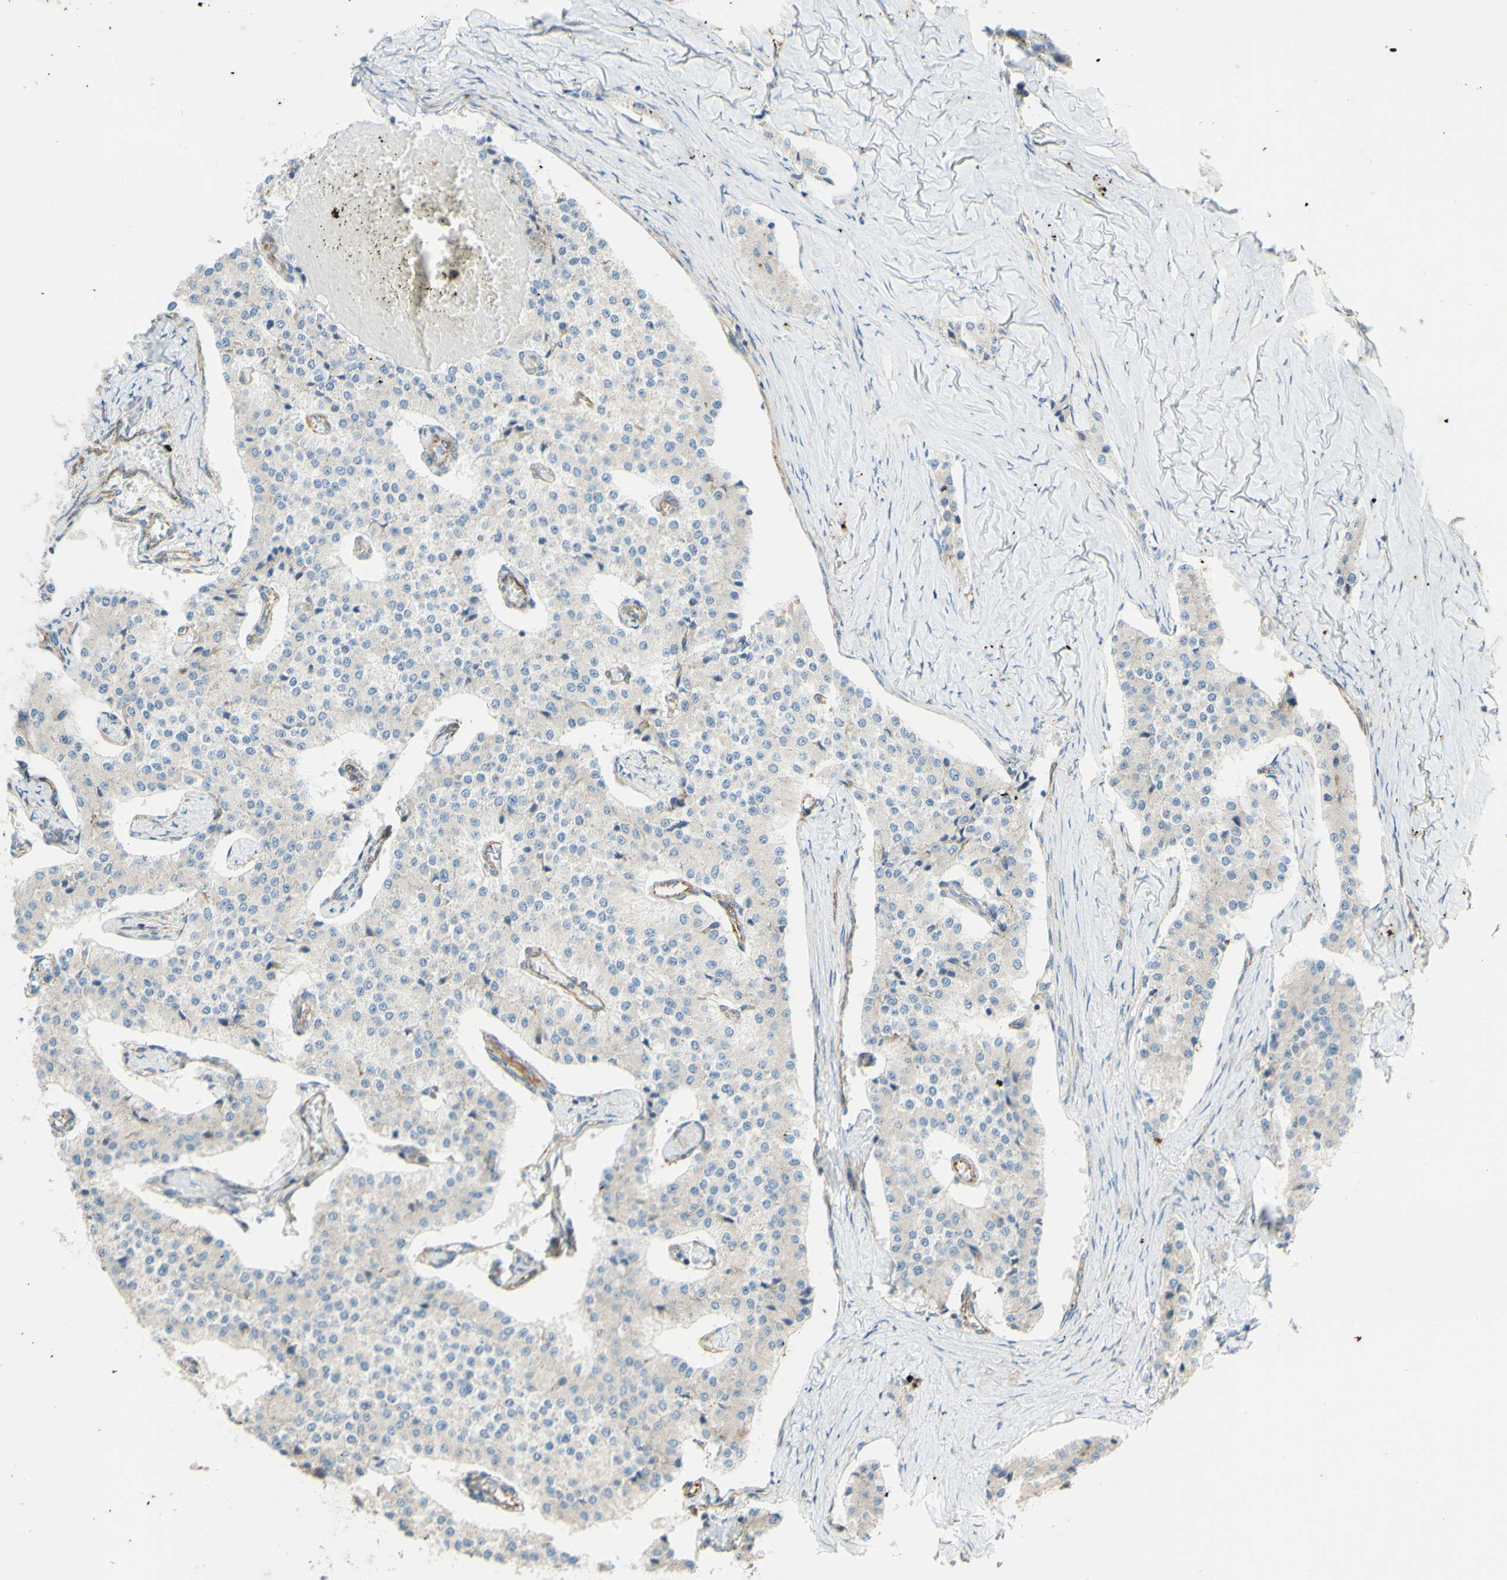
{"staining": {"intensity": "weak", "quantity": ">75%", "location": "cytoplasmic/membranous"}, "tissue": "carcinoid", "cell_type": "Tumor cells", "image_type": "cancer", "snomed": [{"axis": "morphology", "description": "Carcinoid, malignant, NOS"}, {"axis": "topography", "description": "Colon"}], "caption": "Immunohistochemical staining of carcinoid reveals weak cytoplasmic/membranous protein positivity in about >75% of tumor cells.", "gene": "C1orf43", "patient": {"sex": "female", "age": 52}}